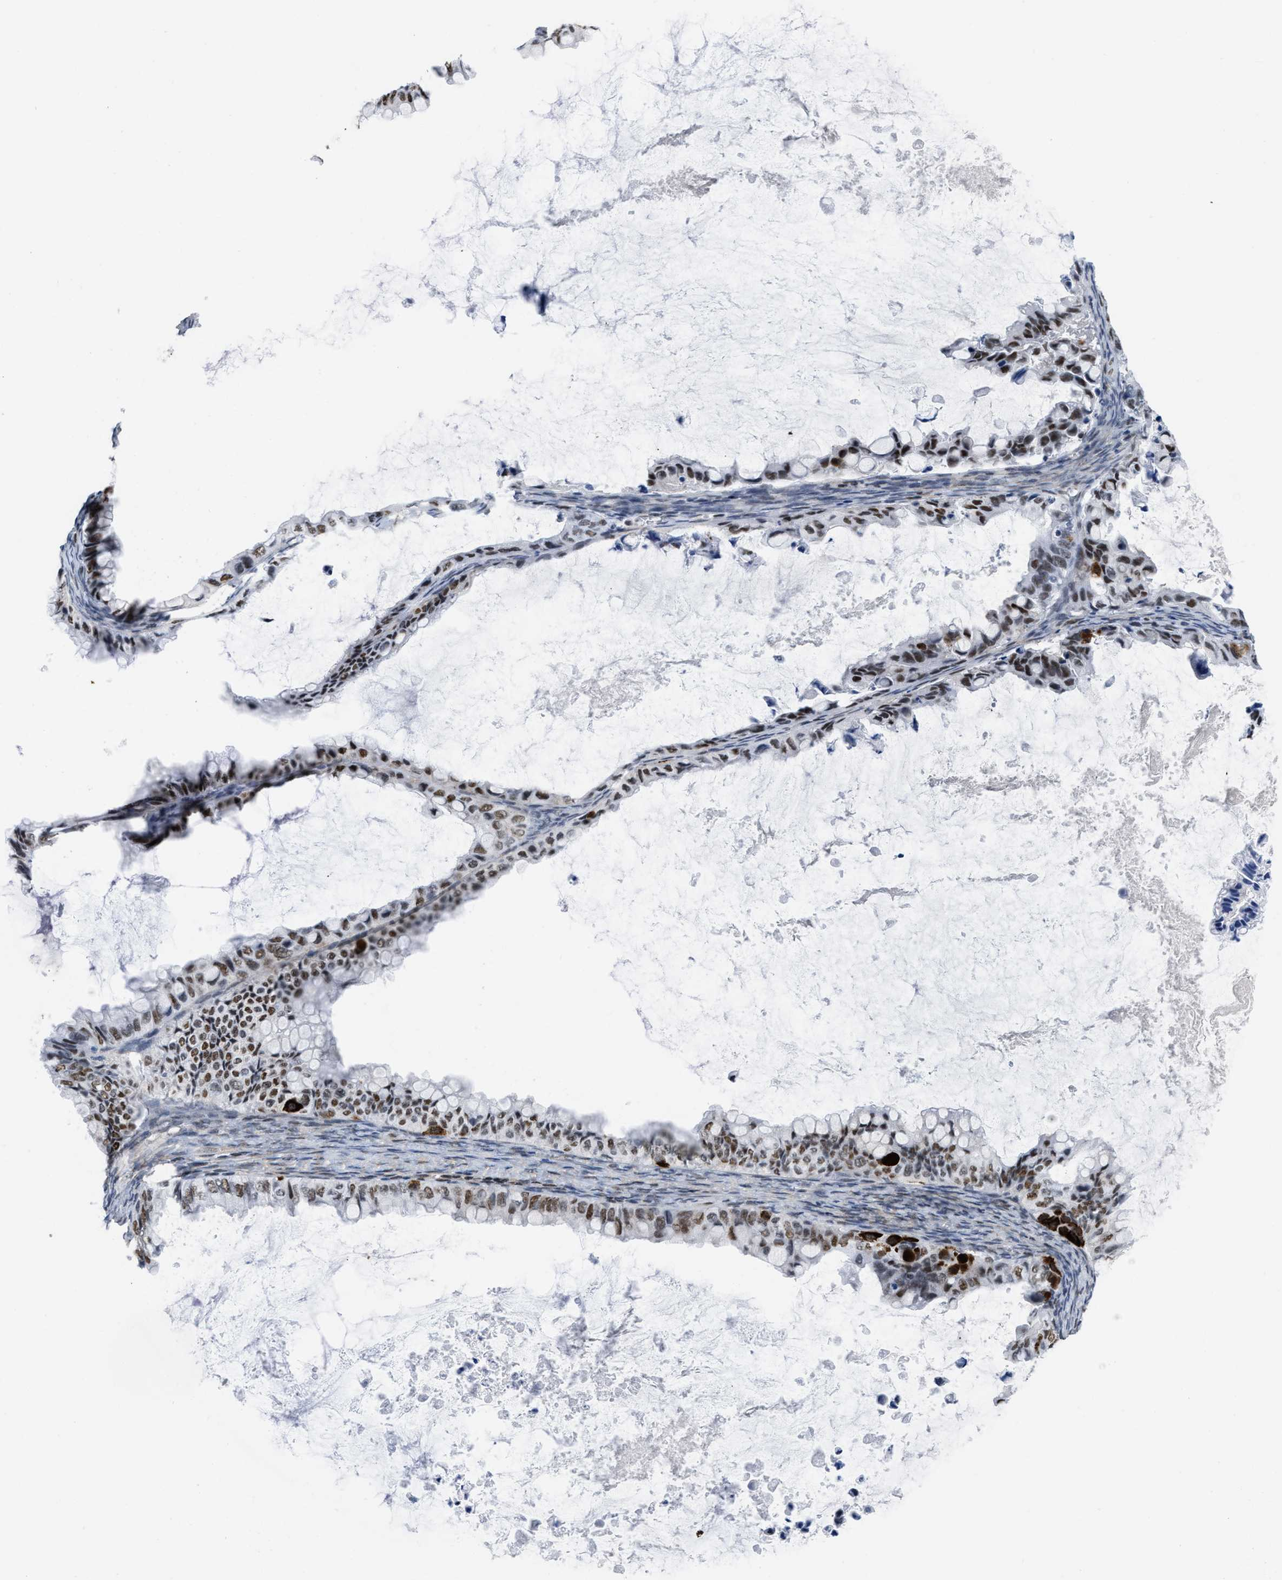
{"staining": {"intensity": "moderate", "quantity": ">75%", "location": "nuclear"}, "tissue": "ovarian cancer", "cell_type": "Tumor cells", "image_type": "cancer", "snomed": [{"axis": "morphology", "description": "Cystadenocarcinoma, mucinous, NOS"}, {"axis": "topography", "description": "Ovary"}], "caption": "A brown stain highlights moderate nuclear staining of a protein in ovarian cancer tumor cells. (IHC, brightfield microscopy, high magnification).", "gene": "MIER1", "patient": {"sex": "female", "age": 80}}